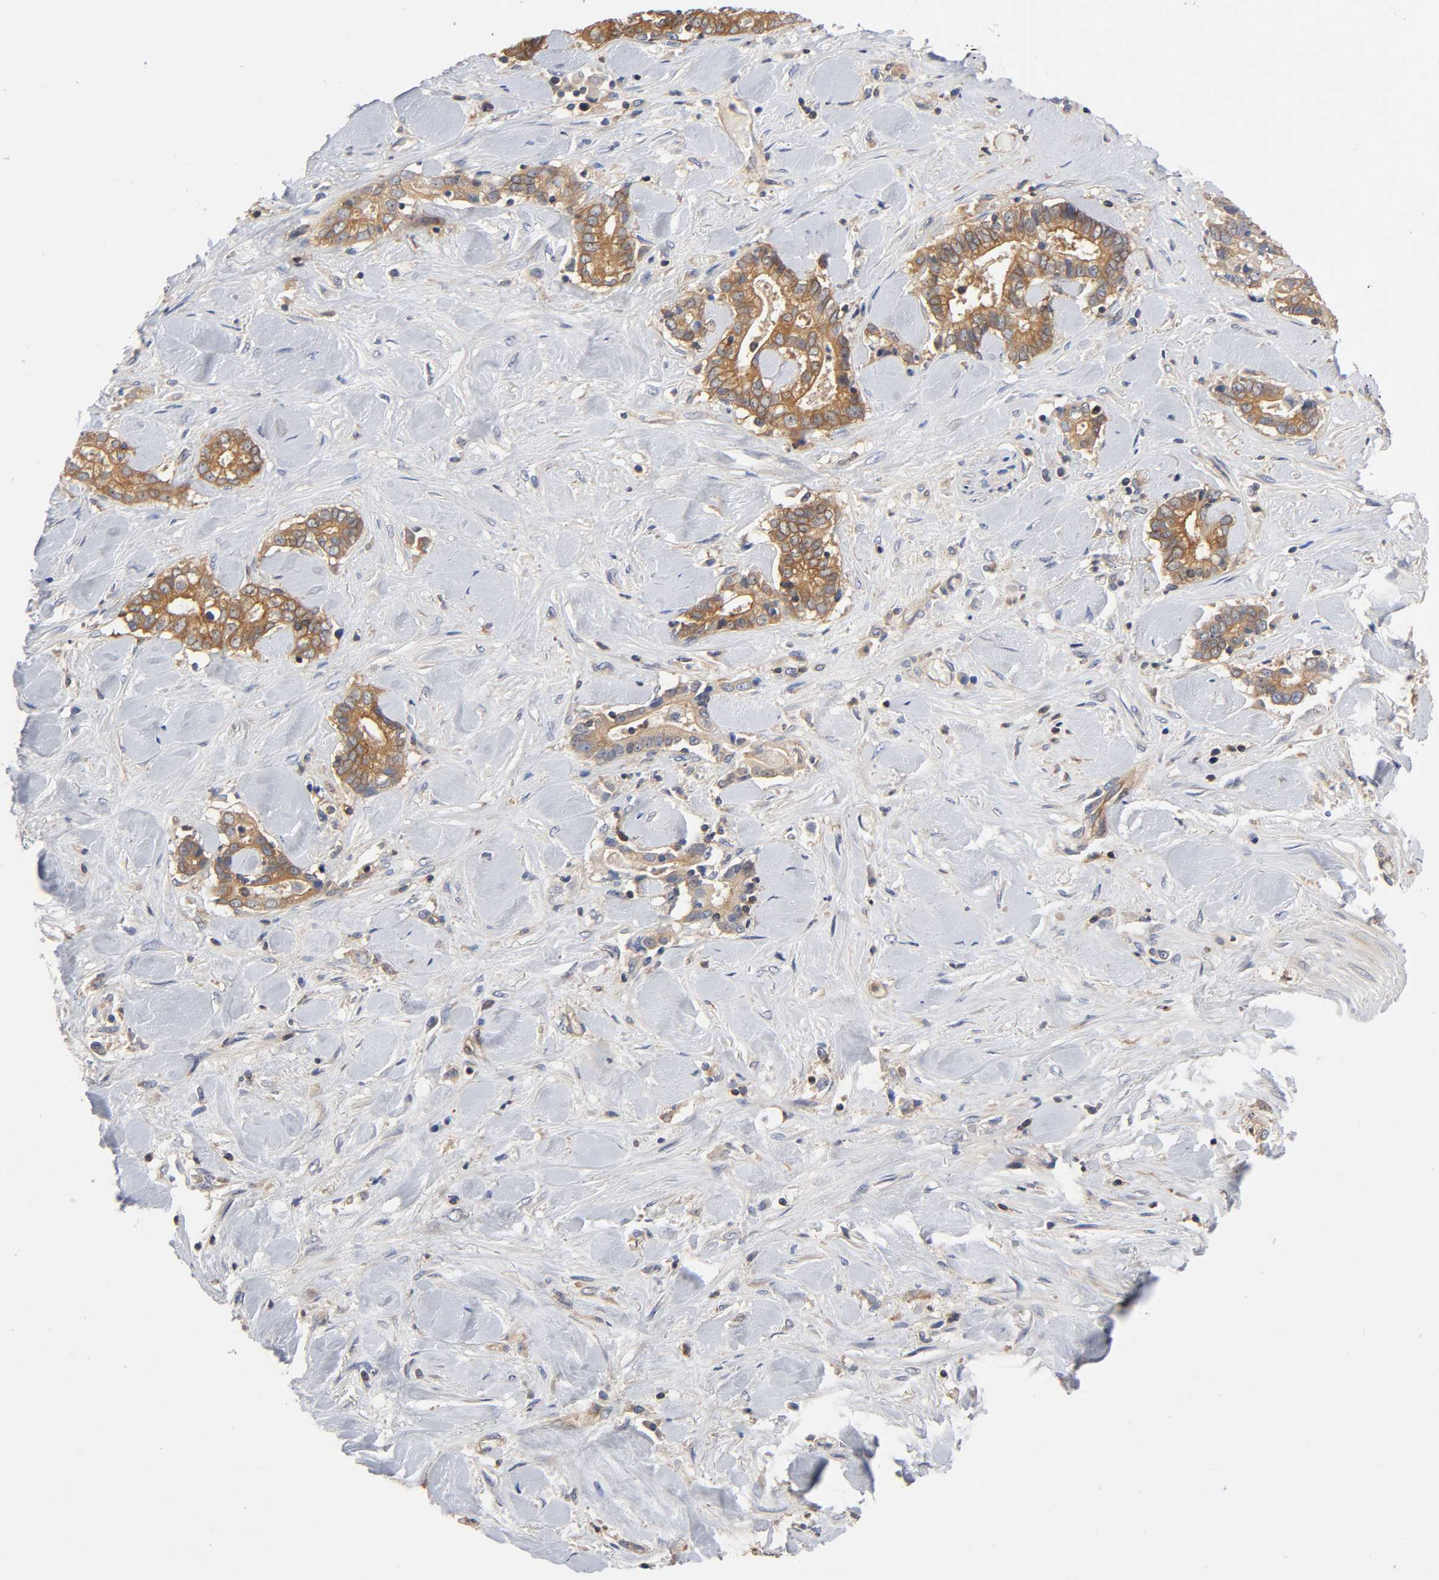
{"staining": {"intensity": "moderate", "quantity": ">75%", "location": "cytoplasmic/membranous"}, "tissue": "liver cancer", "cell_type": "Tumor cells", "image_type": "cancer", "snomed": [{"axis": "morphology", "description": "Cholangiocarcinoma"}, {"axis": "topography", "description": "Liver"}], "caption": "Liver cancer (cholangiocarcinoma) stained with a brown dye demonstrates moderate cytoplasmic/membranous positive expression in about >75% of tumor cells.", "gene": "PRKAB1", "patient": {"sex": "male", "age": 57}}